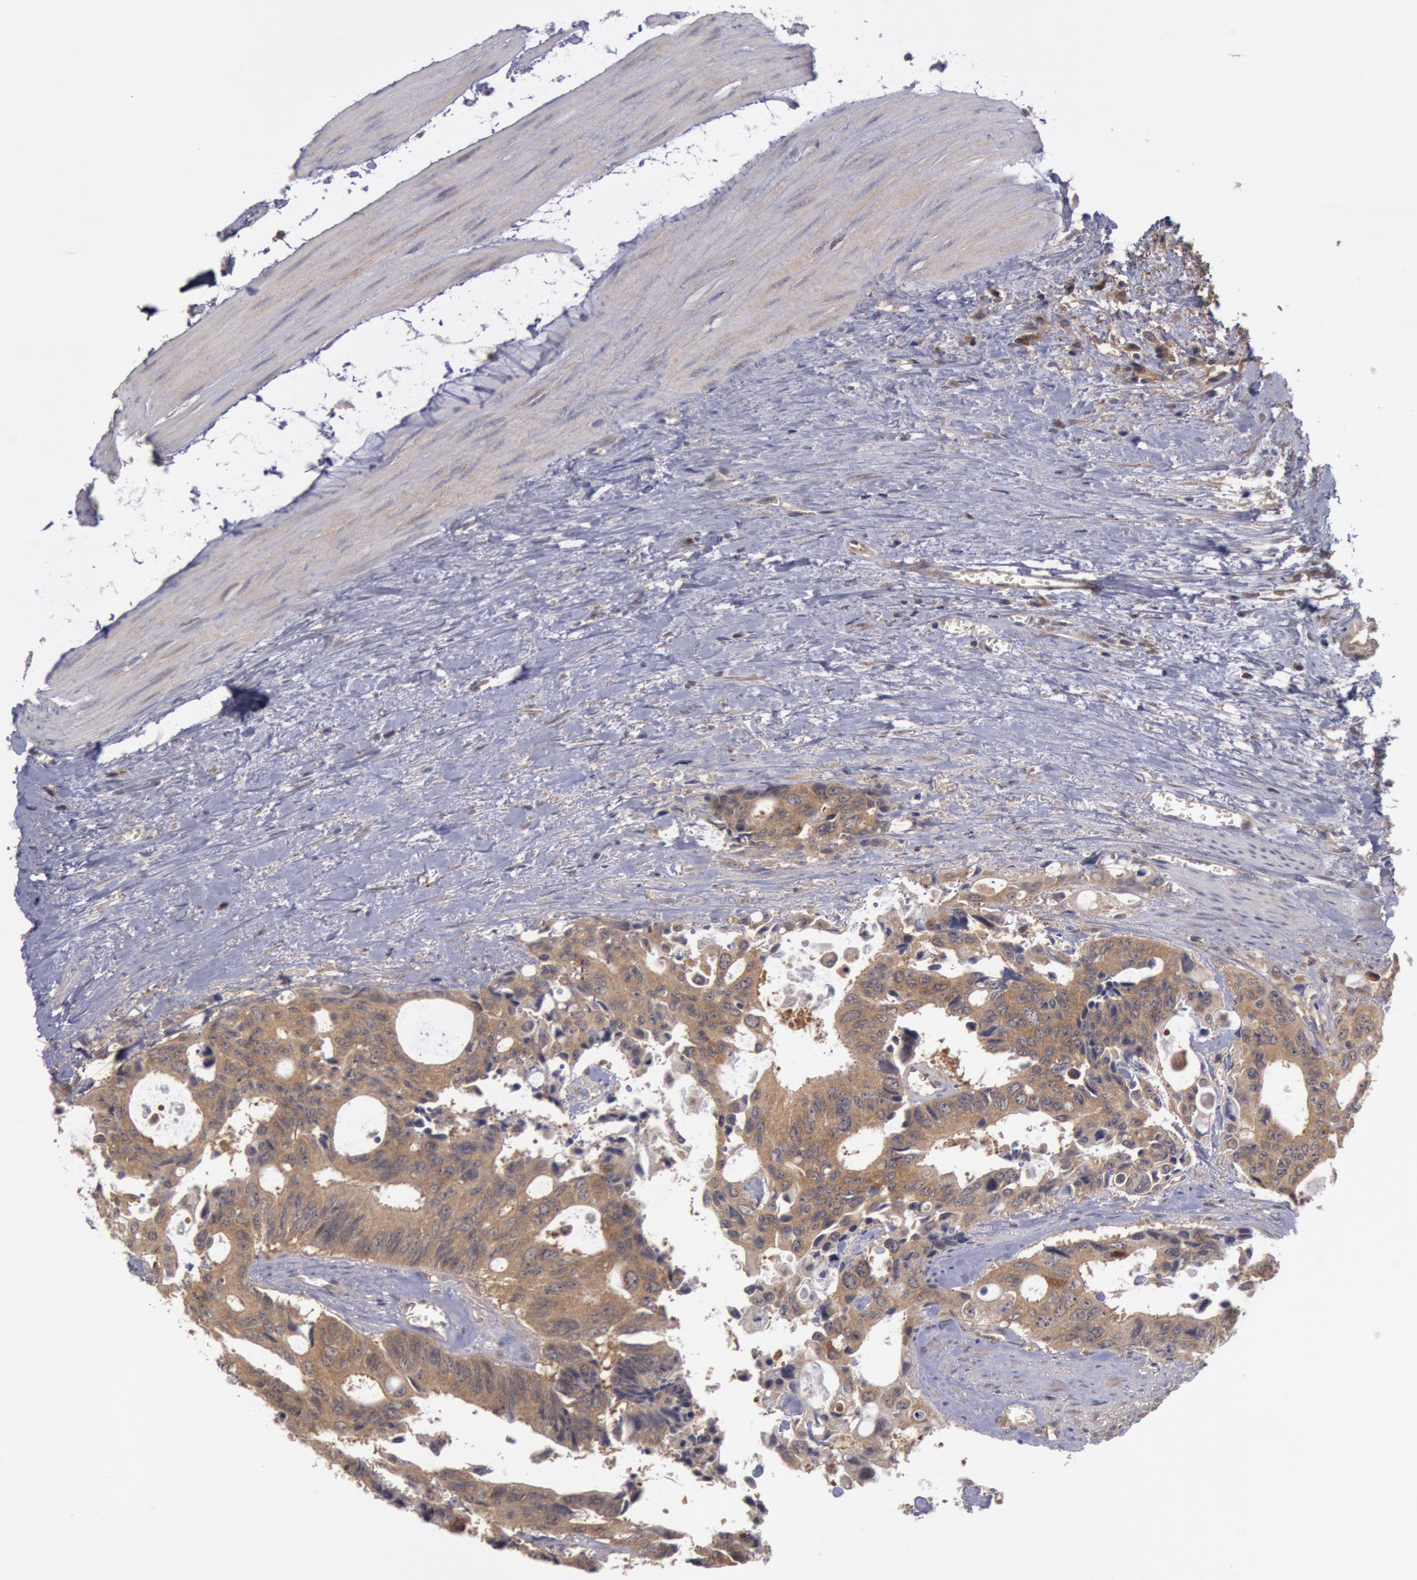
{"staining": {"intensity": "moderate", "quantity": ">75%", "location": "cytoplasmic/membranous"}, "tissue": "colorectal cancer", "cell_type": "Tumor cells", "image_type": "cancer", "snomed": [{"axis": "morphology", "description": "Adenocarcinoma, NOS"}, {"axis": "topography", "description": "Rectum"}], "caption": "There is medium levels of moderate cytoplasmic/membranous staining in tumor cells of colorectal cancer, as demonstrated by immunohistochemical staining (brown color).", "gene": "BRAF", "patient": {"sex": "male", "age": 76}}